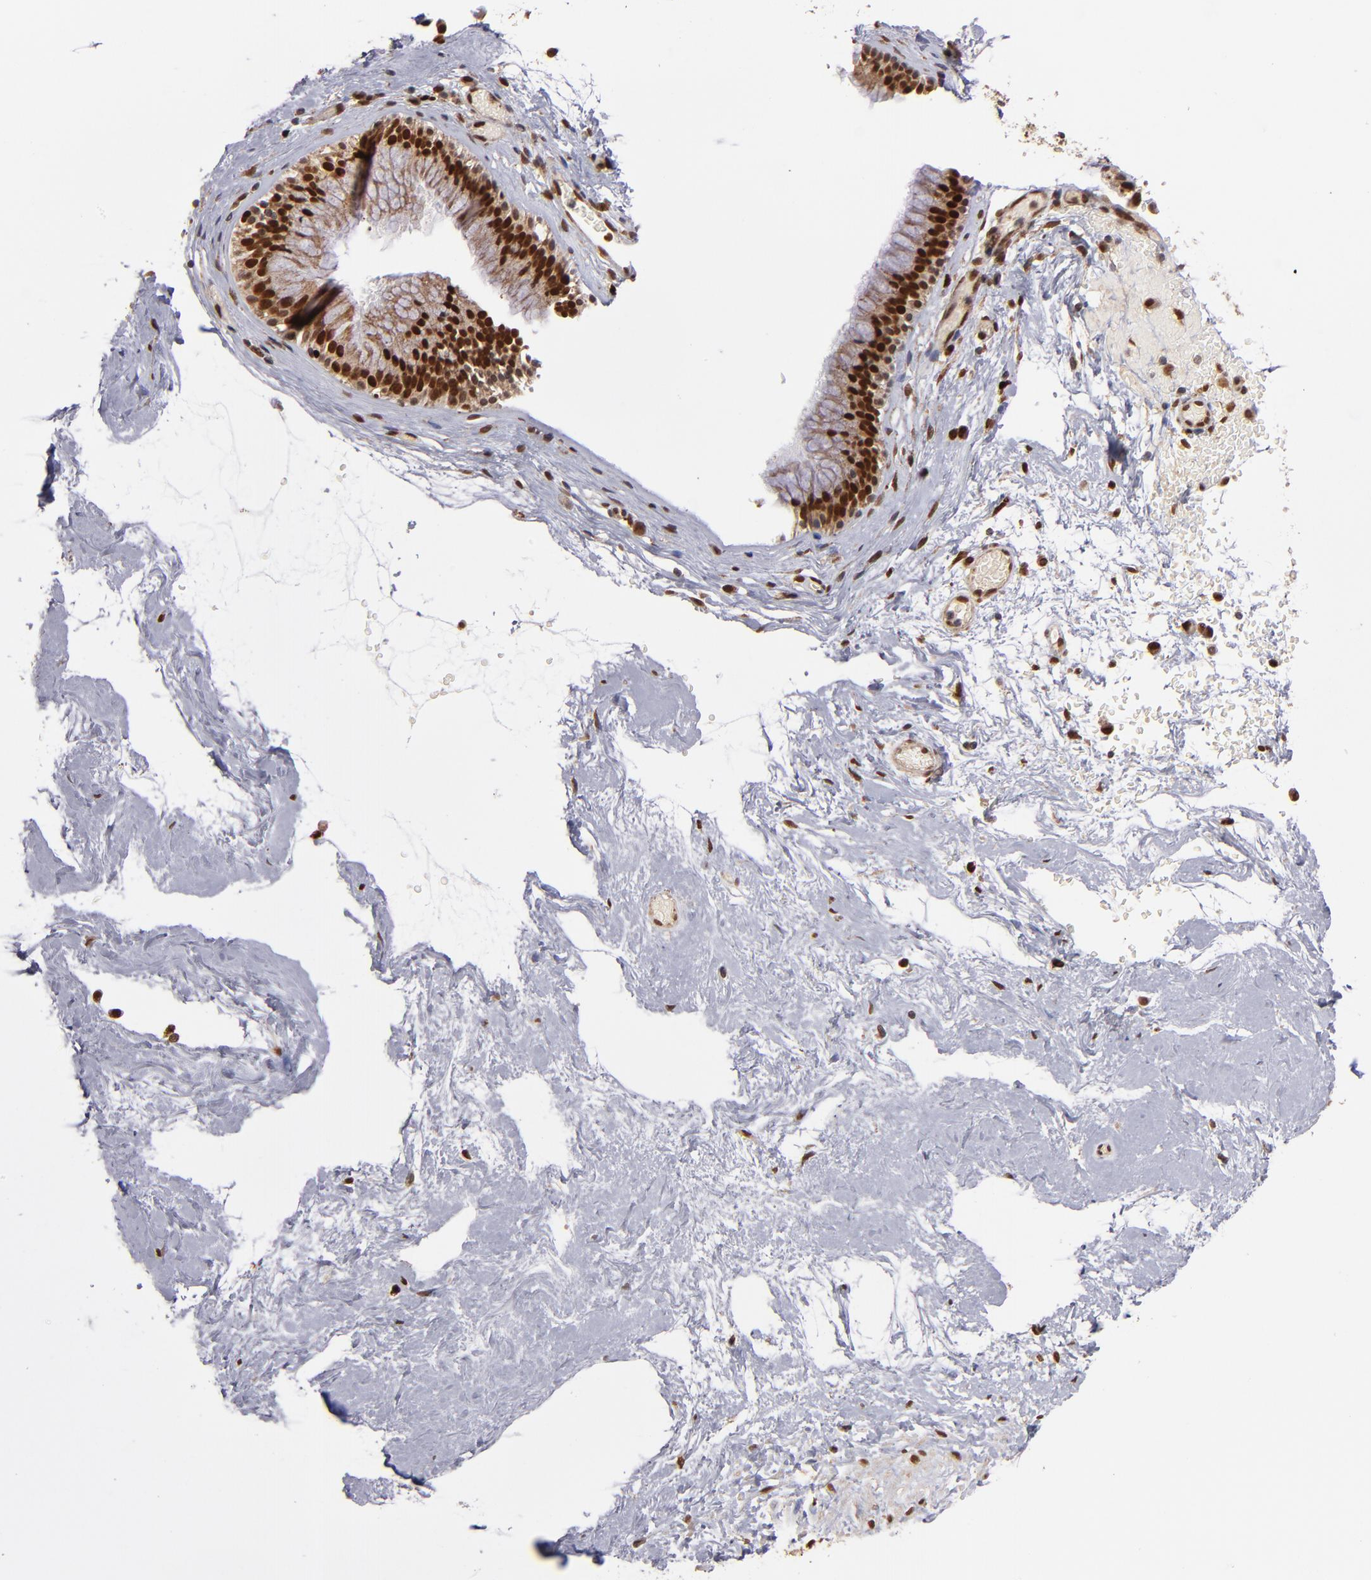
{"staining": {"intensity": "strong", "quantity": ">75%", "location": "cytoplasmic/membranous,nuclear"}, "tissue": "nasopharynx", "cell_type": "Respiratory epithelial cells", "image_type": "normal", "snomed": [{"axis": "morphology", "description": "Normal tissue, NOS"}, {"axis": "morphology", "description": "Inflammation, NOS"}, {"axis": "topography", "description": "Nasopharynx"}], "caption": "This image exhibits immunohistochemistry (IHC) staining of benign human nasopharynx, with high strong cytoplasmic/membranous,nuclear expression in approximately >75% of respiratory epithelial cells.", "gene": "TOP1MT", "patient": {"sex": "male", "age": 48}}